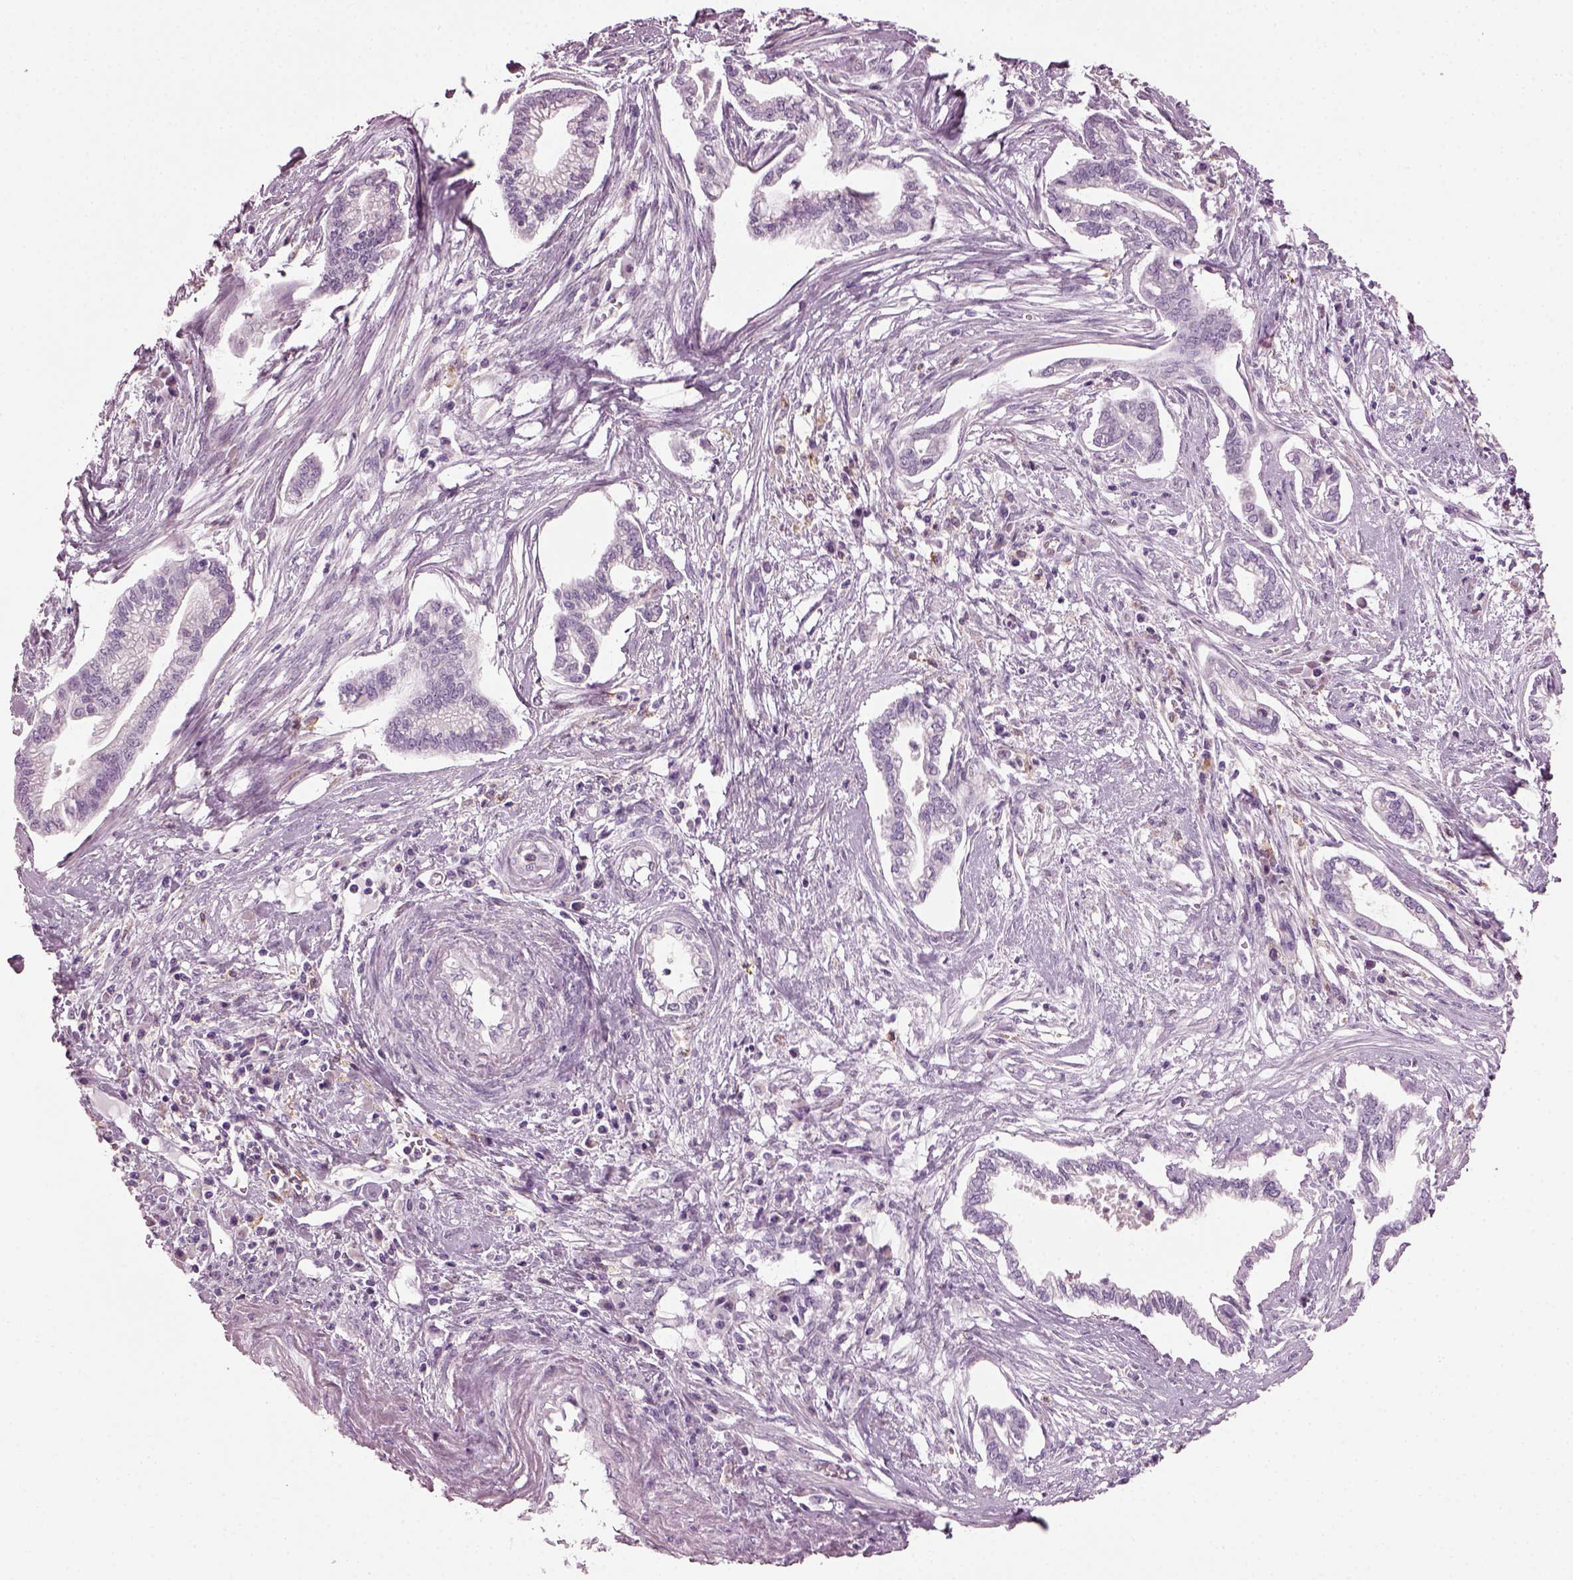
{"staining": {"intensity": "negative", "quantity": "none", "location": "none"}, "tissue": "cervical cancer", "cell_type": "Tumor cells", "image_type": "cancer", "snomed": [{"axis": "morphology", "description": "Adenocarcinoma, NOS"}, {"axis": "topography", "description": "Cervix"}], "caption": "Immunohistochemistry (IHC) micrograph of neoplastic tissue: human adenocarcinoma (cervical) stained with DAB reveals no significant protein expression in tumor cells.", "gene": "TMEM231", "patient": {"sex": "female", "age": 62}}